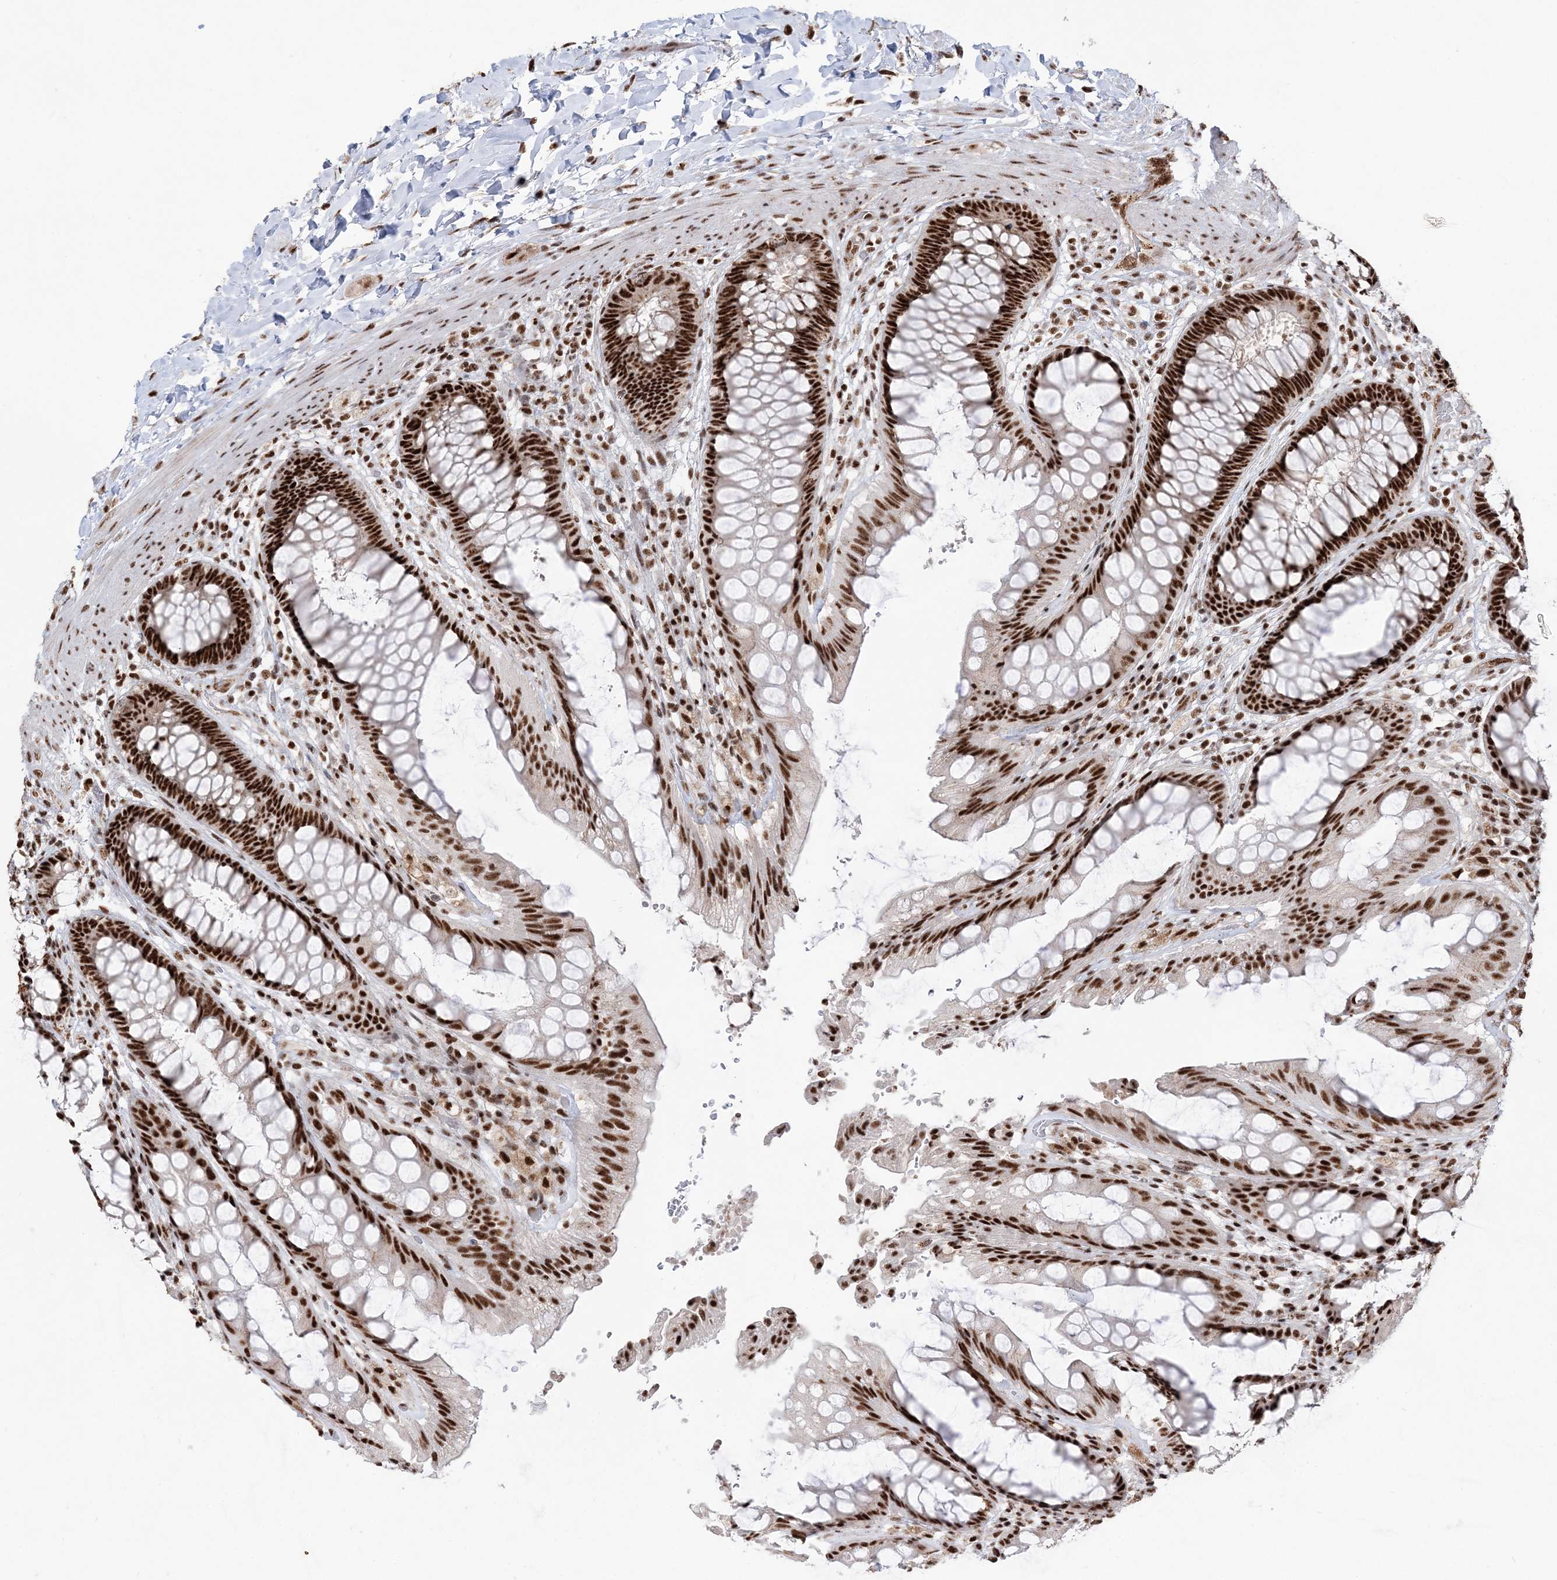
{"staining": {"intensity": "strong", "quantity": ">75%", "location": "nuclear"}, "tissue": "rectum", "cell_type": "Glandular cells", "image_type": "normal", "snomed": [{"axis": "morphology", "description": "Normal tissue, NOS"}, {"axis": "topography", "description": "Rectum"}], "caption": "DAB immunohistochemical staining of unremarkable rectum shows strong nuclear protein staining in about >75% of glandular cells.", "gene": "RBM17", "patient": {"sex": "female", "age": 46}}